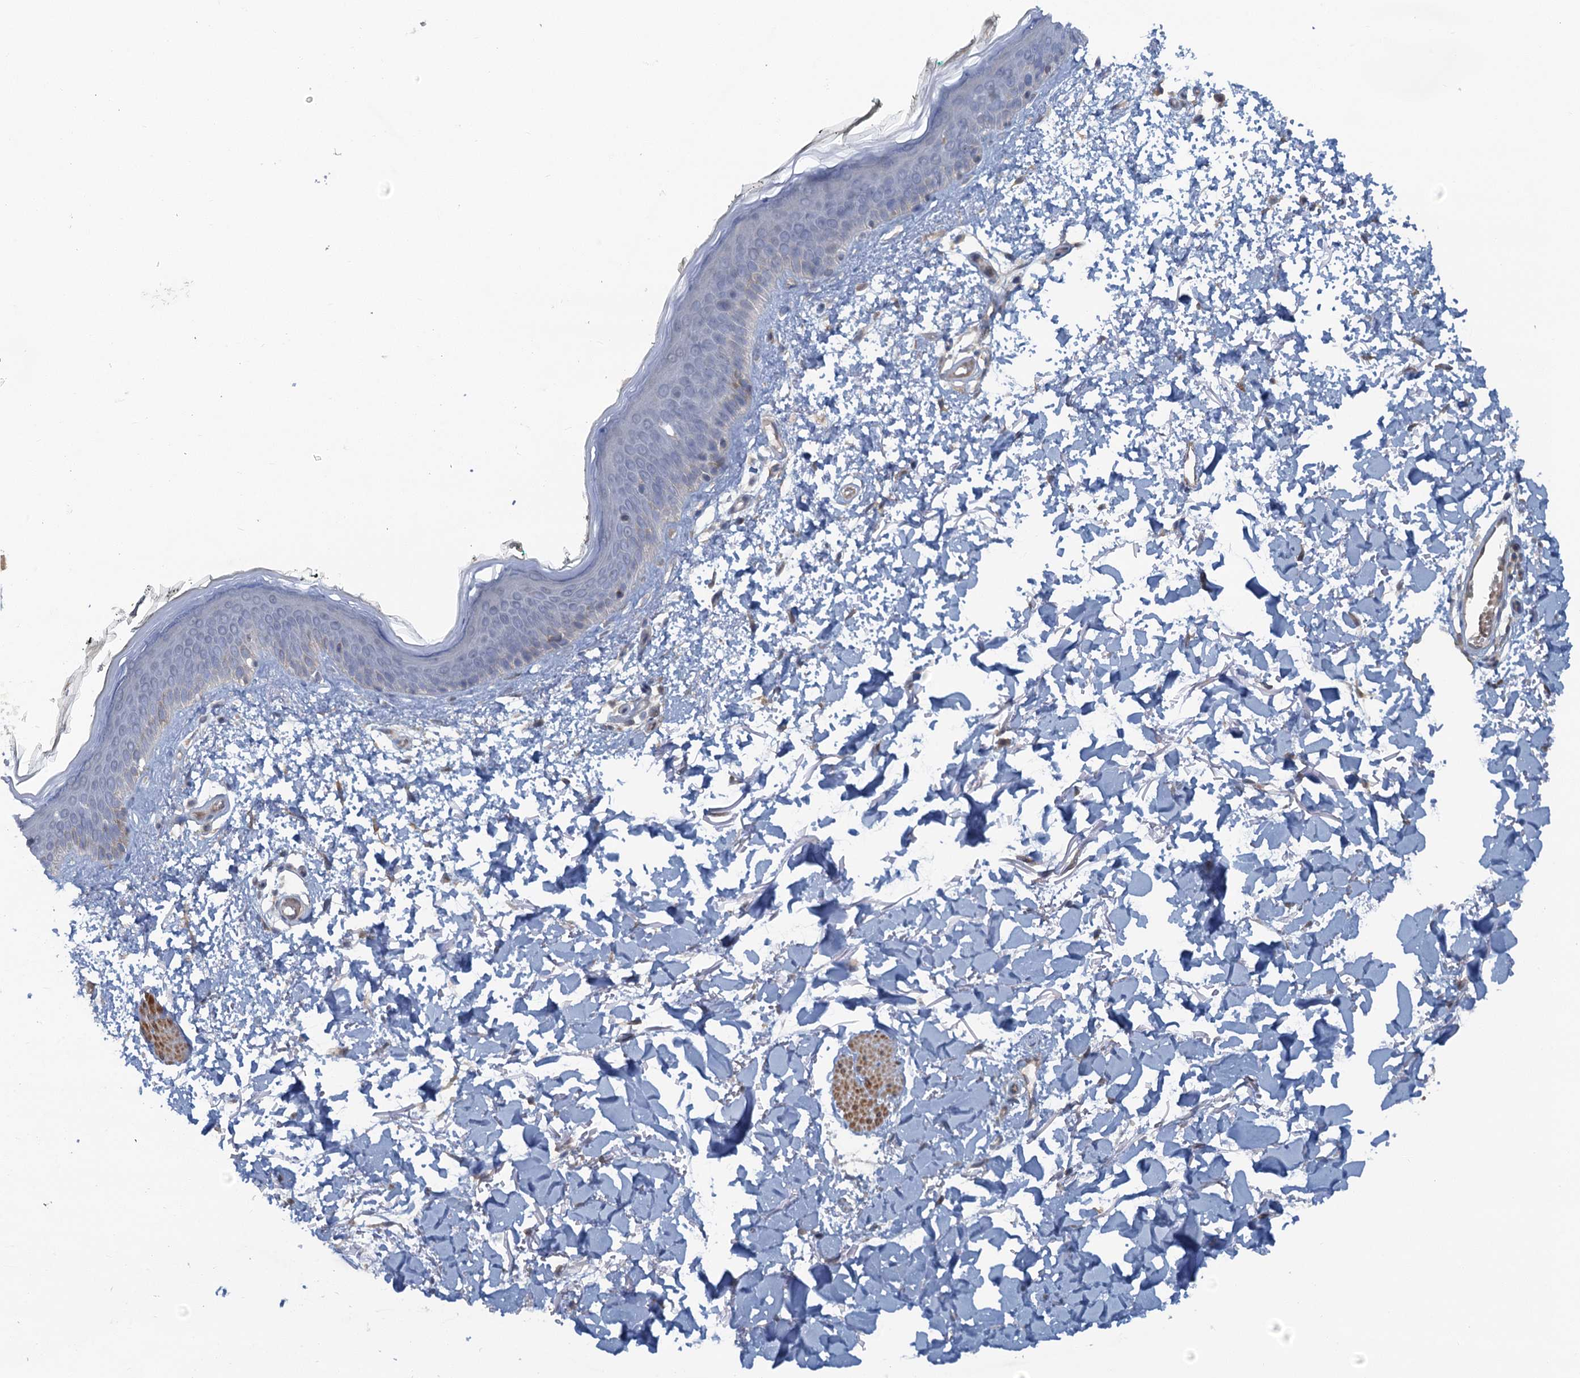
{"staining": {"intensity": "moderate", "quantity": "<25%", "location": "cytoplasmic/membranous"}, "tissue": "skin", "cell_type": "Fibroblasts", "image_type": "normal", "snomed": [{"axis": "morphology", "description": "Normal tissue, NOS"}, {"axis": "topography", "description": "Skin"}], "caption": "A high-resolution micrograph shows immunohistochemistry staining of benign skin, which displays moderate cytoplasmic/membranous expression in approximately <25% of fibroblasts. The protein of interest is shown in brown color, while the nuclei are stained blue.", "gene": "MYO16", "patient": {"sex": "male", "age": 62}}